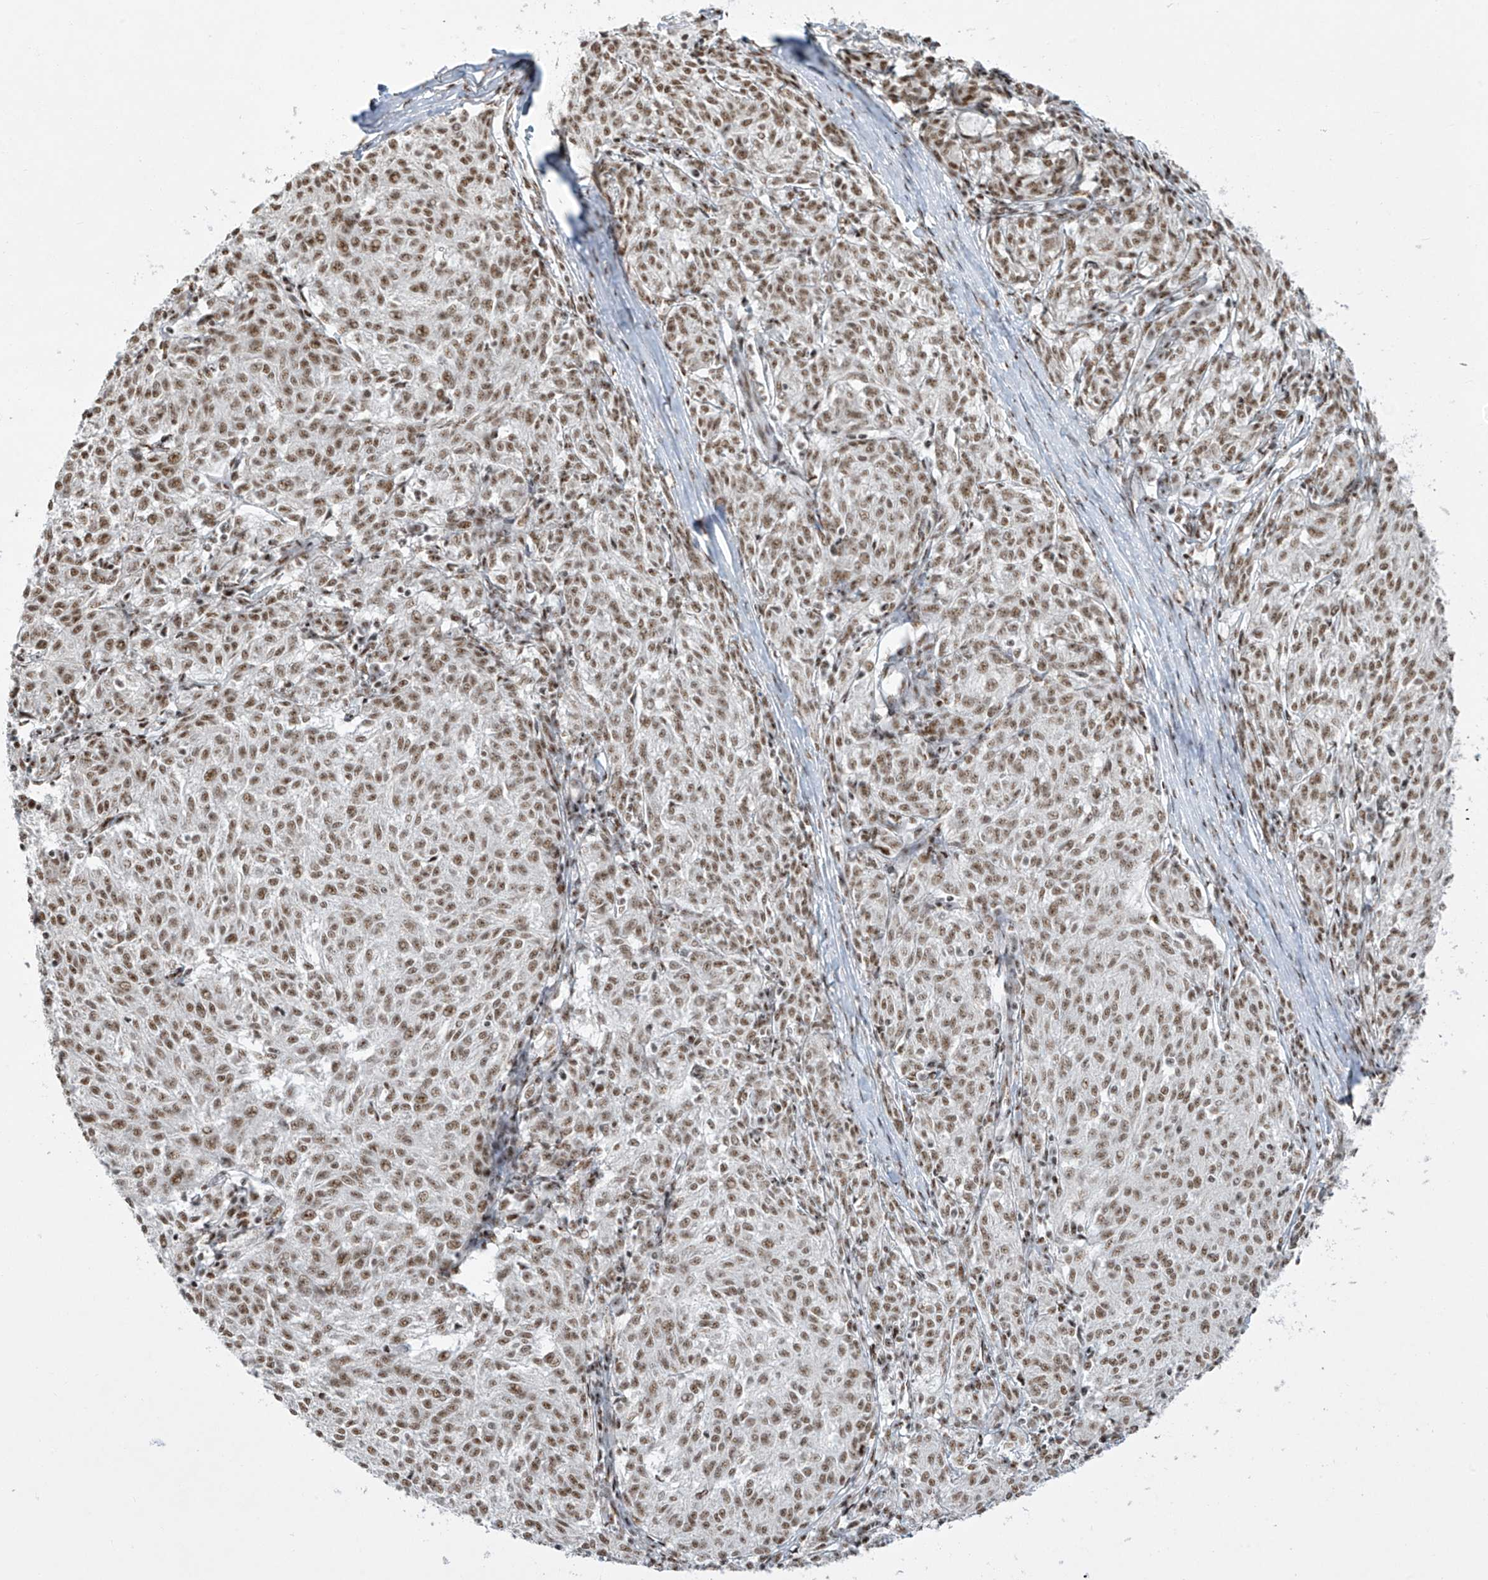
{"staining": {"intensity": "moderate", "quantity": ">75%", "location": "nuclear"}, "tissue": "melanoma", "cell_type": "Tumor cells", "image_type": "cancer", "snomed": [{"axis": "morphology", "description": "Malignant melanoma, NOS"}, {"axis": "topography", "description": "Skin"}], "caption": "Malignant melanoma stained for a protein exhibits moderate nuclear positivity in tumor cells.", "gene": "MS4A6A", "patient": {"sex": "female", "age": 72}}